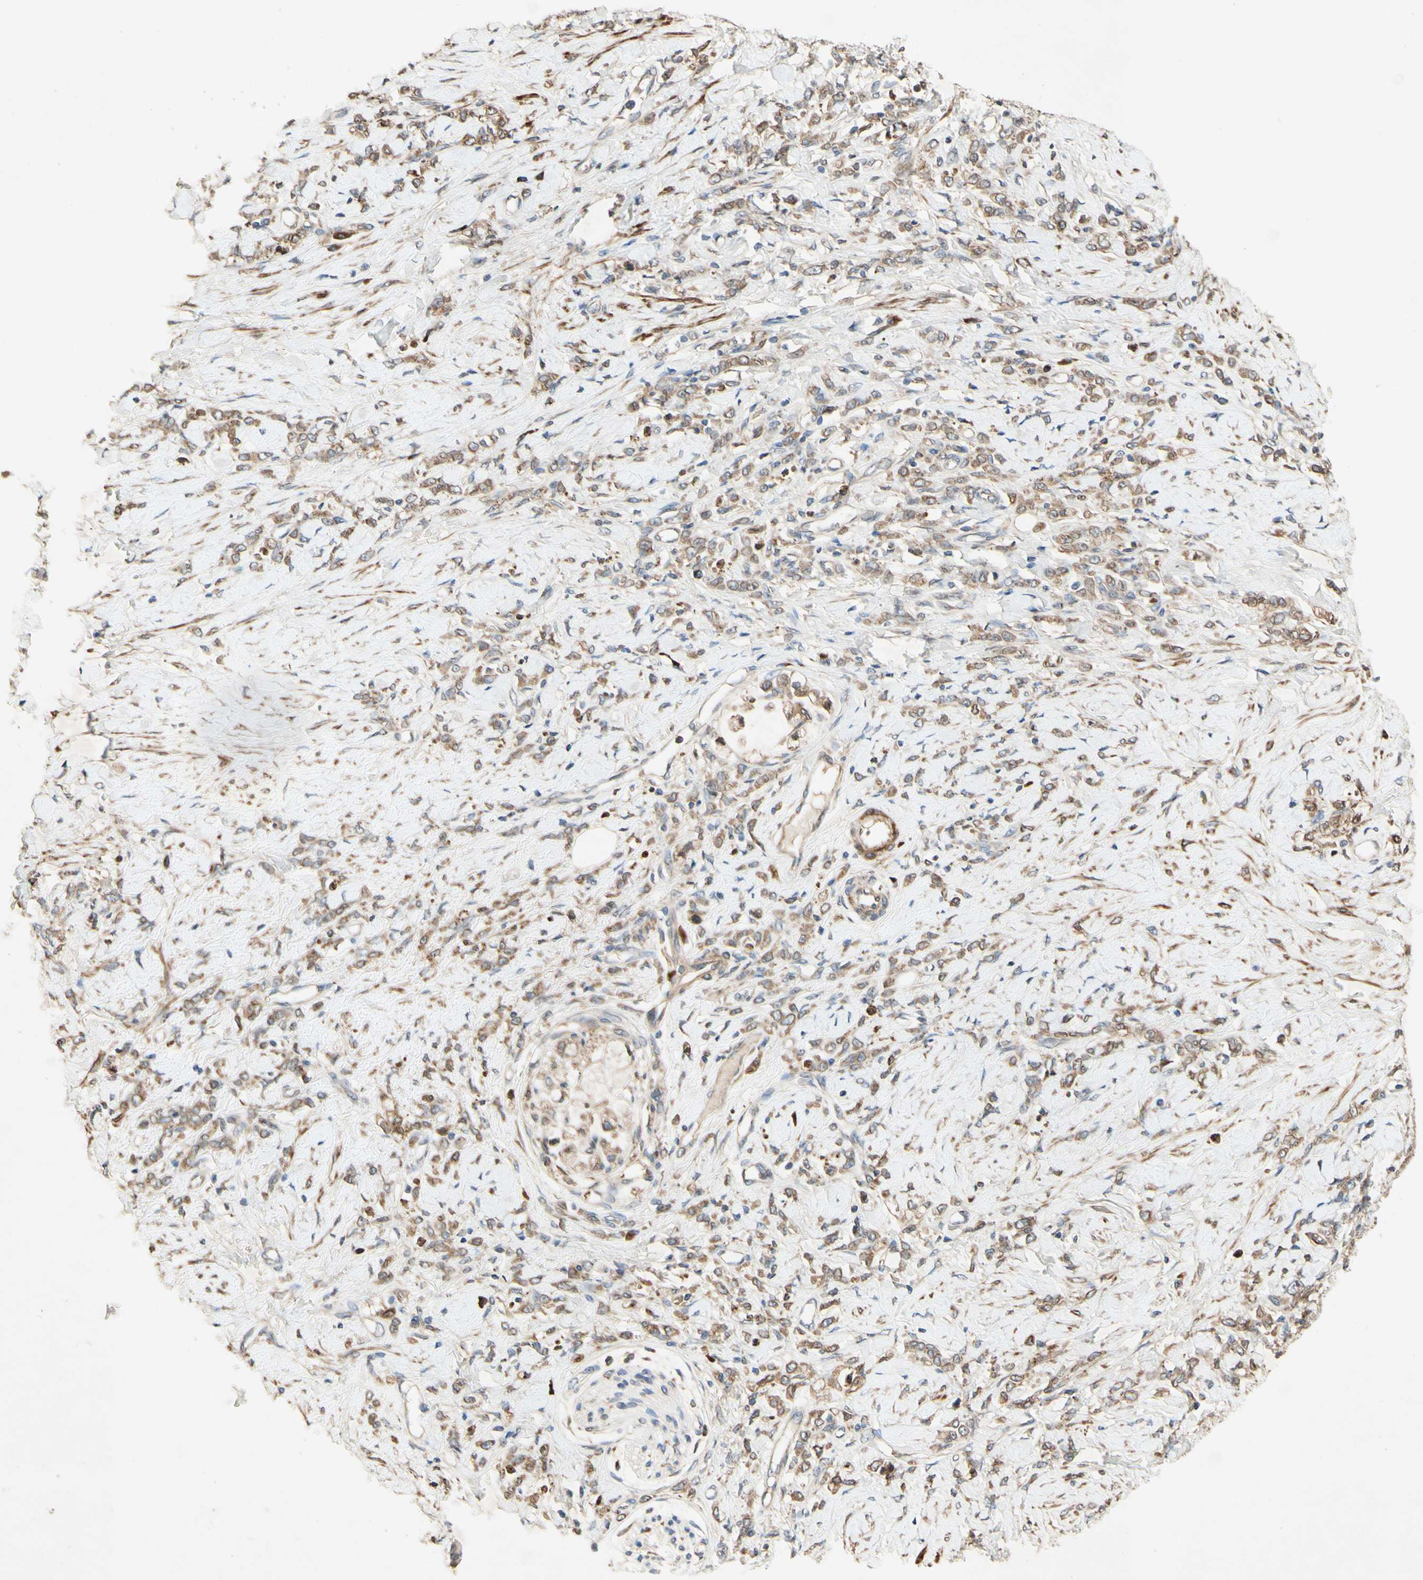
{"staining": {"intensity": "weak", "quantity": ">75%", "location": "cytoplasmic/membranous,nuclear"}, "tissue": "stomach cancer", "cell_type": "Tumor cells", "image_type": "cancer", "snomed": [{"axis": "morphology", "description": "Adenocarcinoma, NOS"}, {"axis": "topography", "description": "Stomach"}], "caption": "The micrograph displays a brown stain indicating the presence of a protein in the cytoplasmic/membranous and nuclear of tumor cells in stomach cancer.", "gene": "PTPRU", "patient": {"sex": "male", "age": 82}}